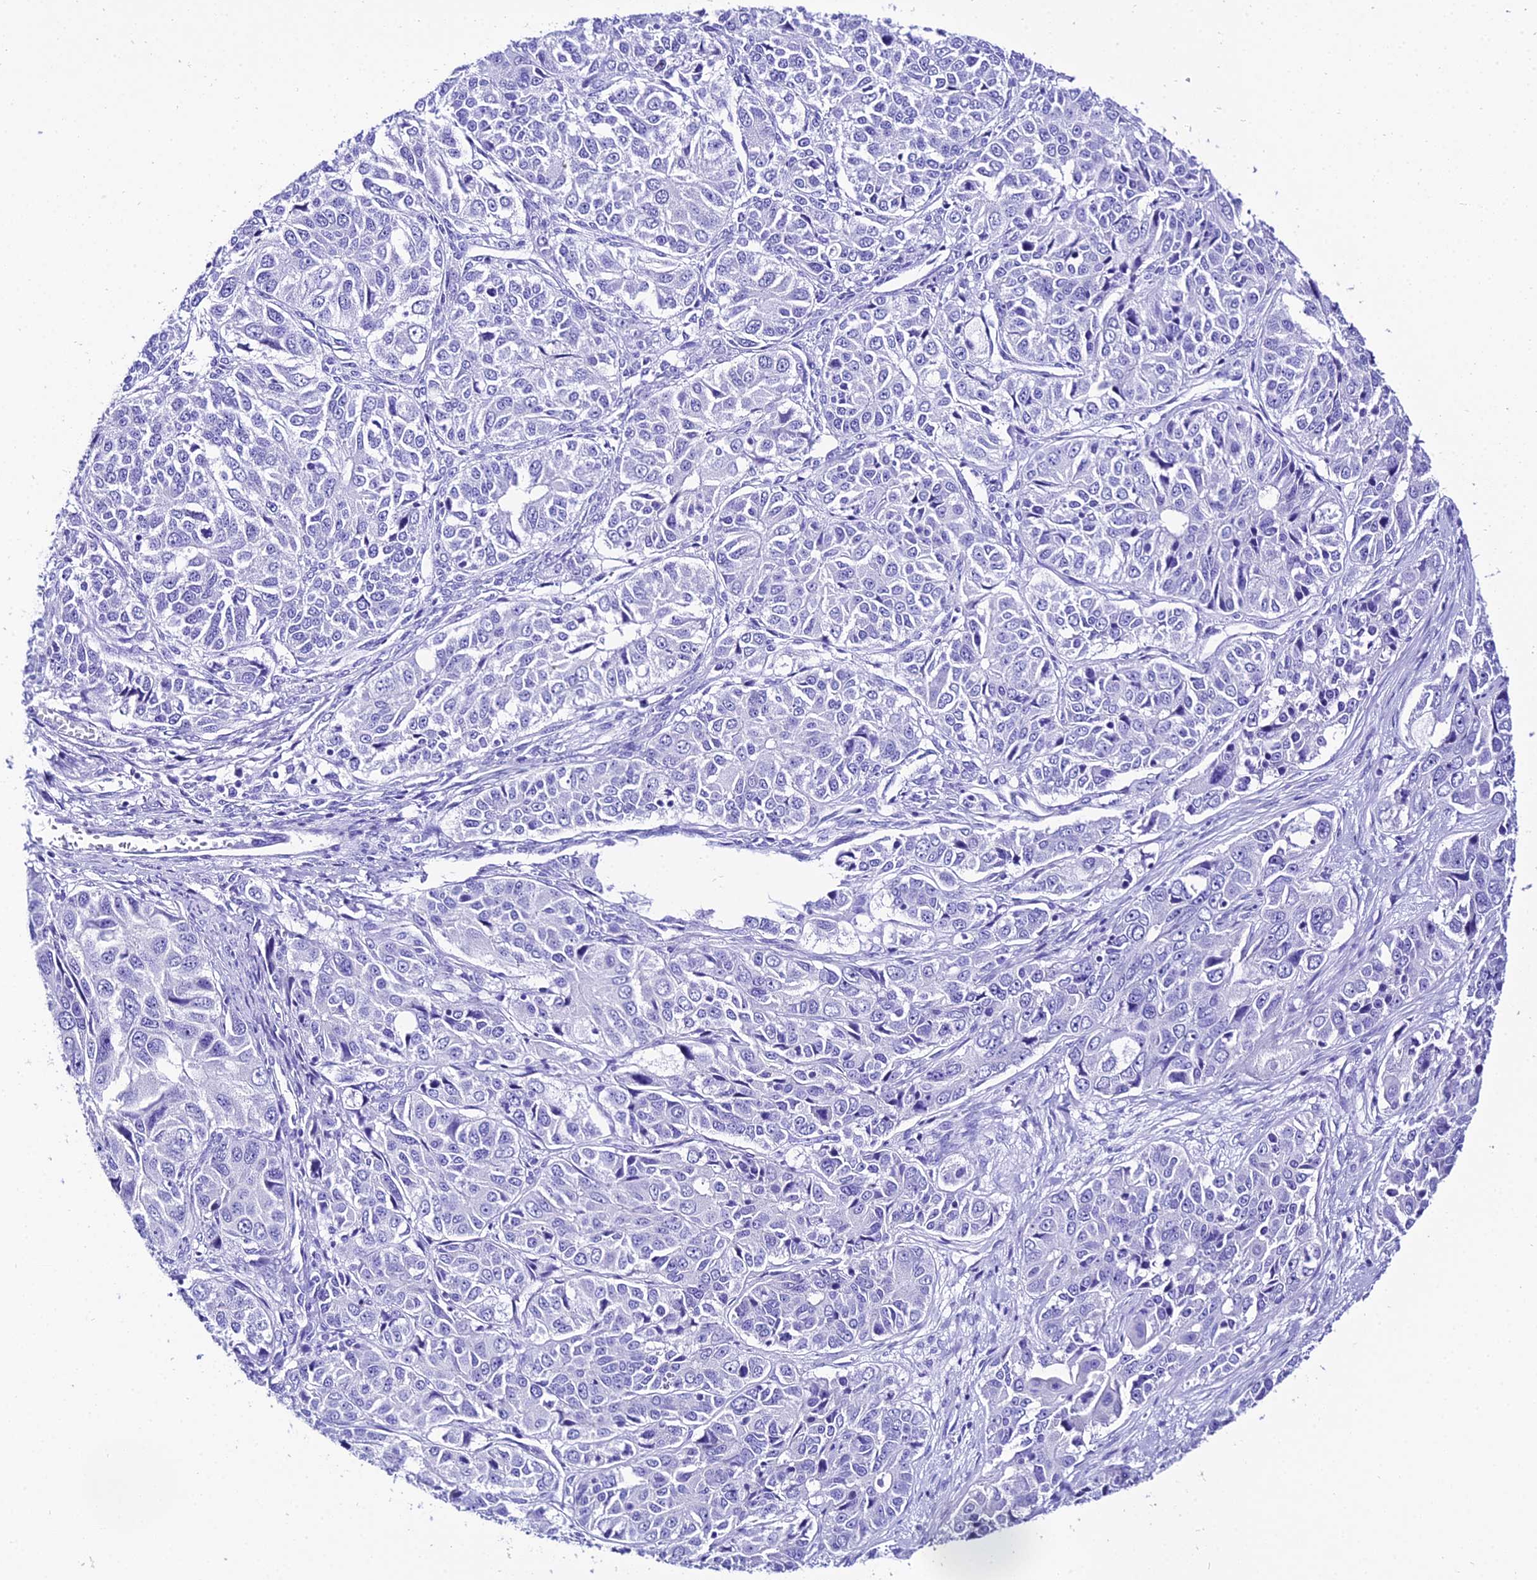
{"staining": {"intensity": "negative", "quantity": "none", "location": "none"}, "tissue": "ovarian cancer", "cell_type": "Tumor cells", "image_type": "cancer", "snomed": [{"axis": "morphology", "description": "Carcinoma, endometroid"}, {"axis": "topography", "description": "Ovary"}], "caption": "Immunohistochemistry of human ovarian cancer reveals no staining in tumor cells.", "gene": "TRMT44", "patient": {"sex": "female", "age": 51}}